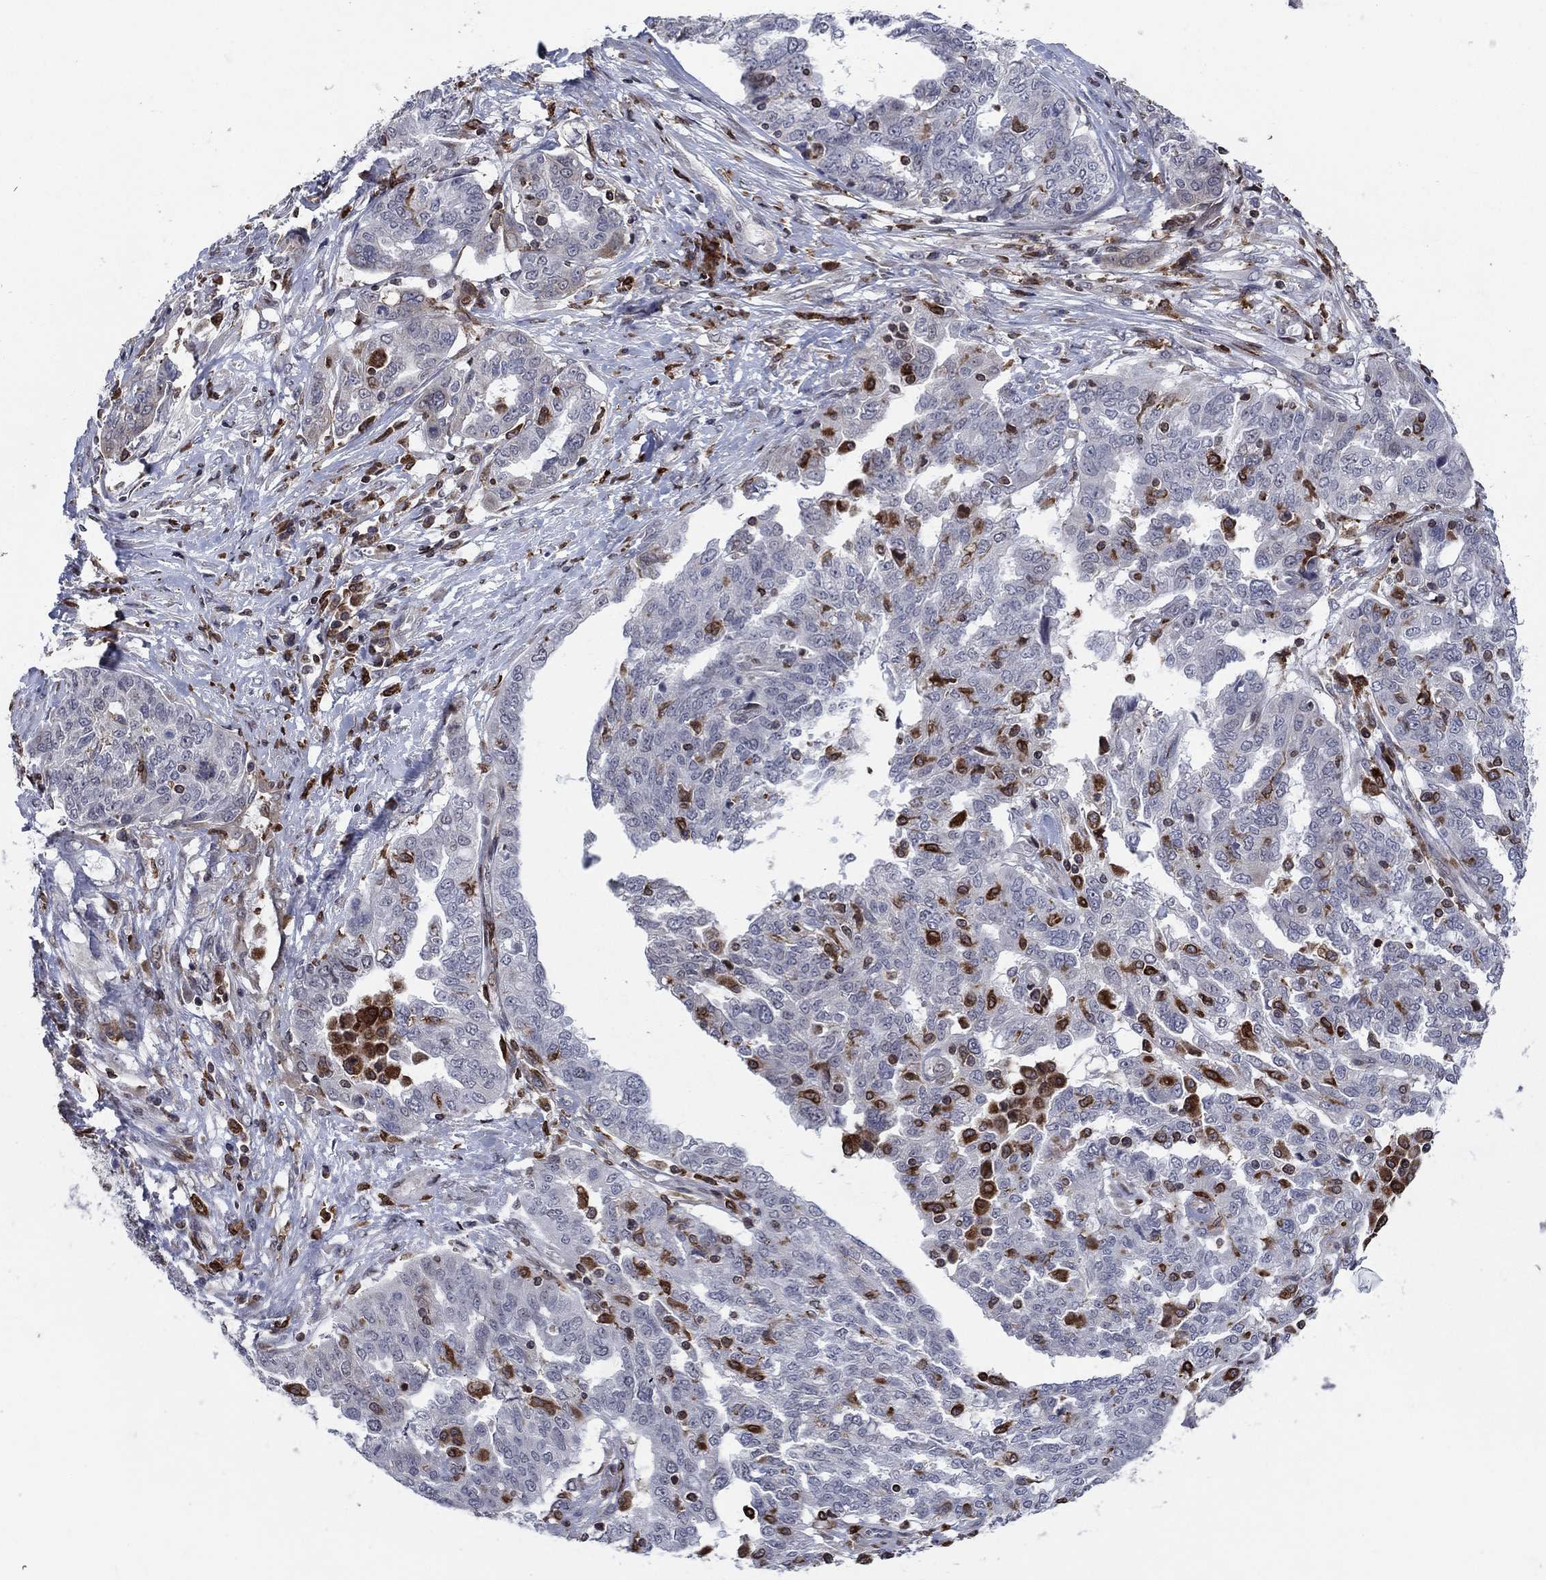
{"staining": {"intensity": "moderate", "quantity": "<25%", "location": "cytoplasmic/membranous"}, "tissue": "ovarian cancer", "cell_type": "Tumor cells", "image_type": "cancer", "snomed": [{"axis": "morphology", "description": "Cystadenocarcinoma, serous, NOS"}, {"axis": "topography", "description": "Ovary"}], "caption": "Brown immunohistochemical staining in human ovarian cancer shows moderate cytoplasmic/membranous staining in approximately <25% of tumor cells.", "gene": "DHRS7", "patient": {"sex": "female", "age": 67}}